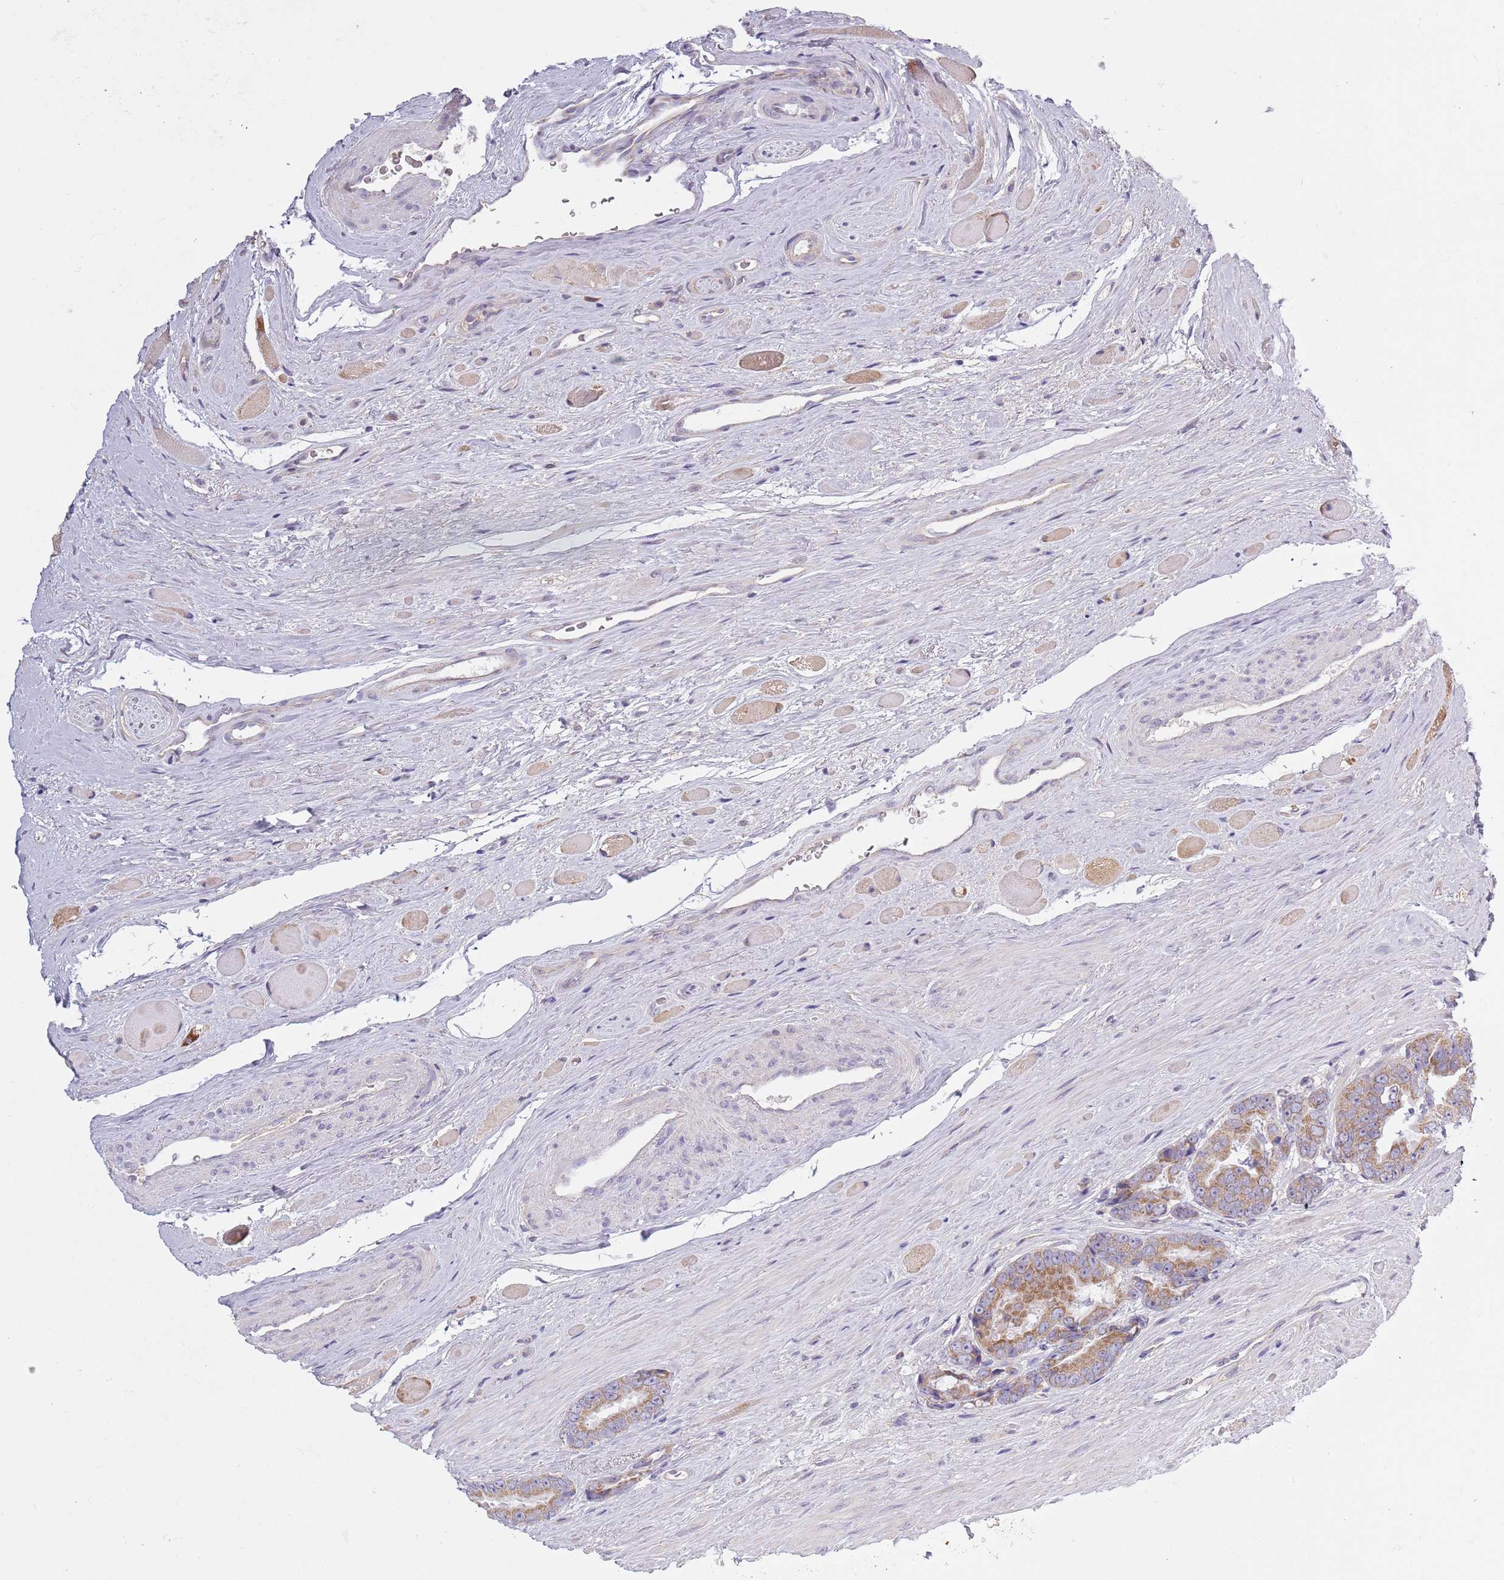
{"staining": {"intensity": "moderate", "quantity": ">75%", "location": "cytoplasmic/membranous"}, "tissue": "prostate cancer", "cell_type": "Tumor cells", "image_type": "cancer", "snomed": [{"axis": "morphology", "description": "Adenocarcinoma, High grade"}, {"axis": "topography", "description": "Prostate"}], "caption": "Moderate cytoplasmic/membranous positivity for a protein is present in approximately >75% of tumor cells of prostate cancer using immunohistochemistry (IHC).", "gene": "COQ5", "patient": {"sex": "male", "age": 72}}